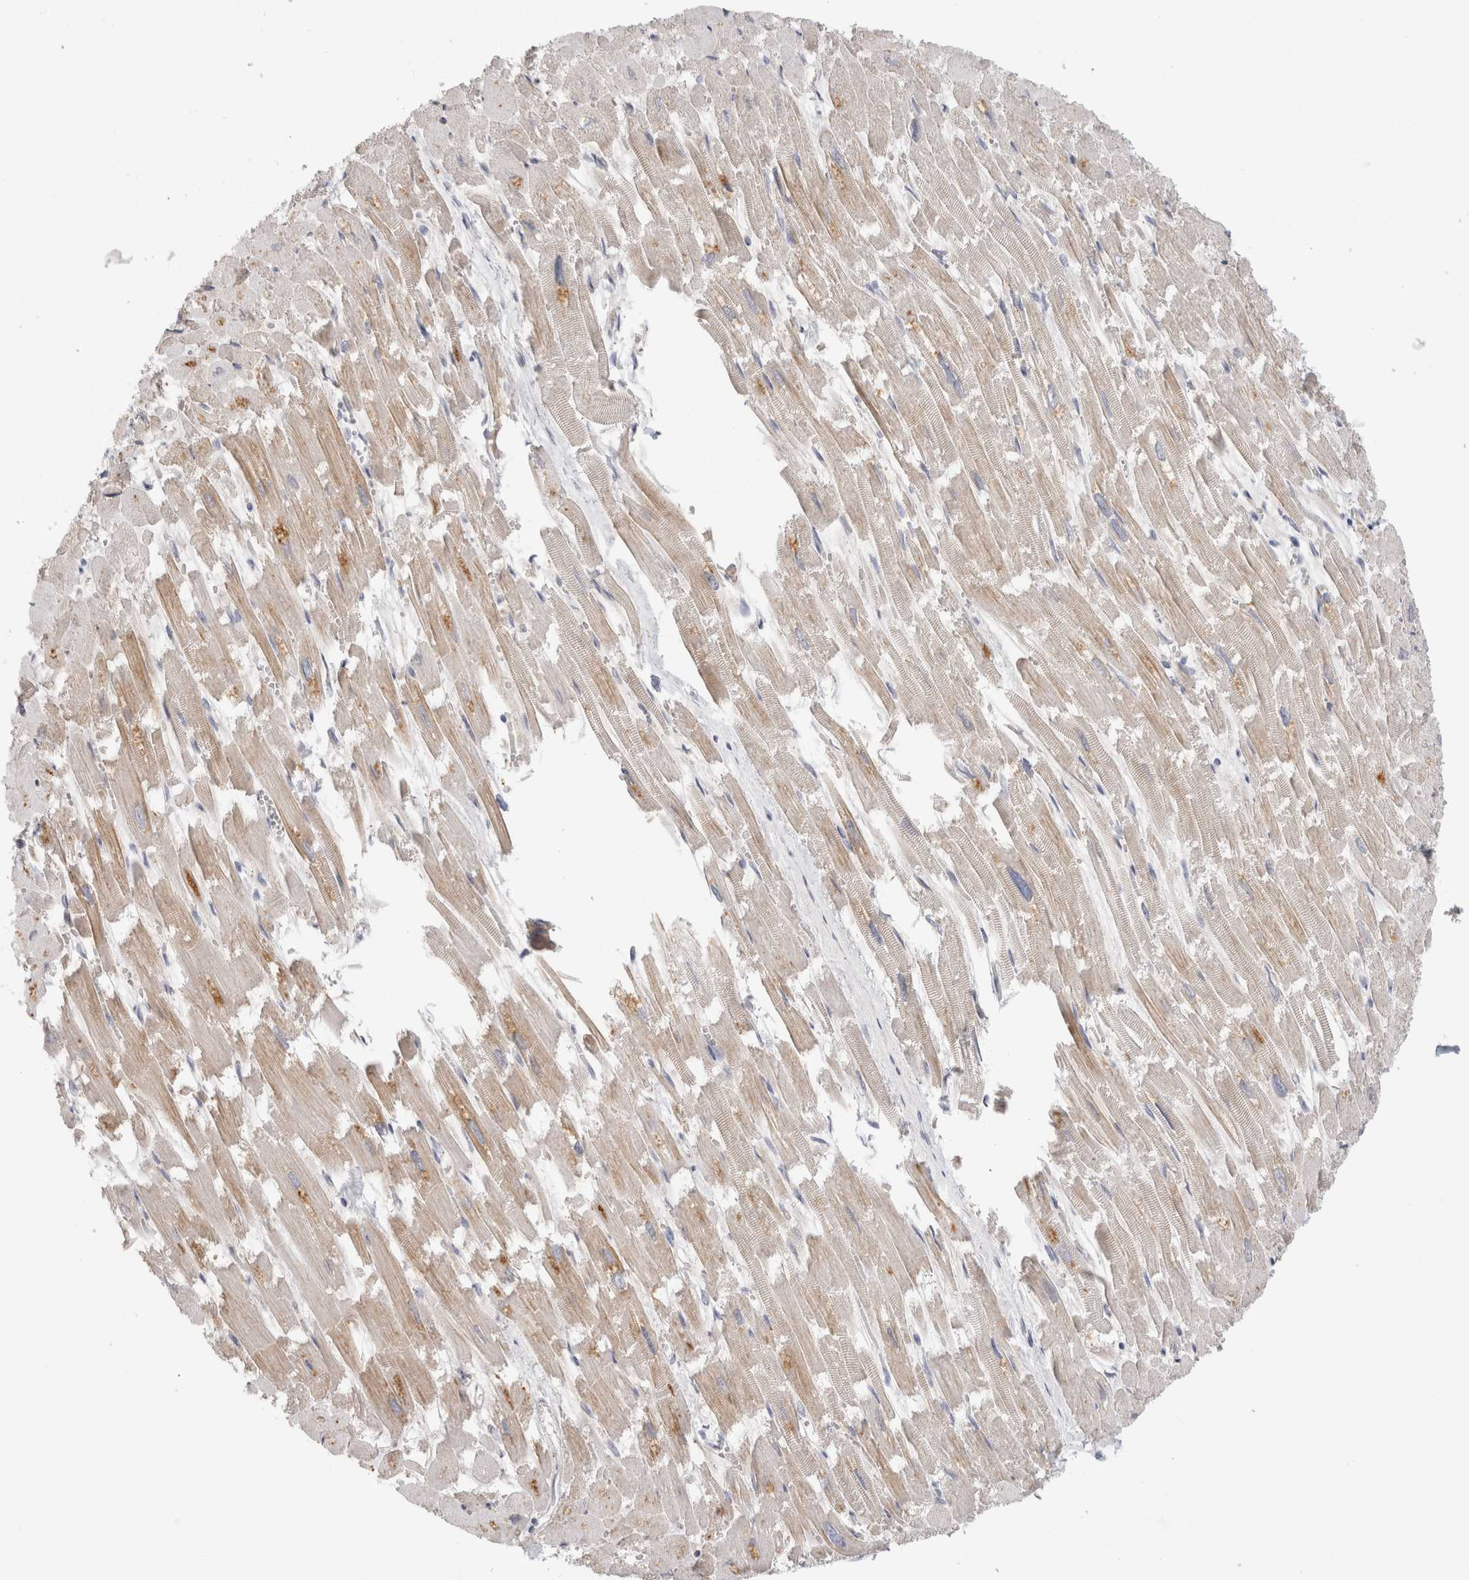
{"staining": {"intensity": "weak", "quantity": ">75%", "location": "cytoplasmic/membranous"}, "tissue": "heart muscle", "cell_type": "Cardiomyocytes", "image_type": "normal", "snomed": [{"axis": "morphology", "description": "Normal tissue, NOS"}, {"axis": "topography", "description": "Heart"}], "caption": "An image of human heart muscle stained for a protein reveals weak cytoplasmic/membranous brown staining in cardiomyocytes.", "gene": "AFP", "patient": {"sex": "male", "age": 54}}